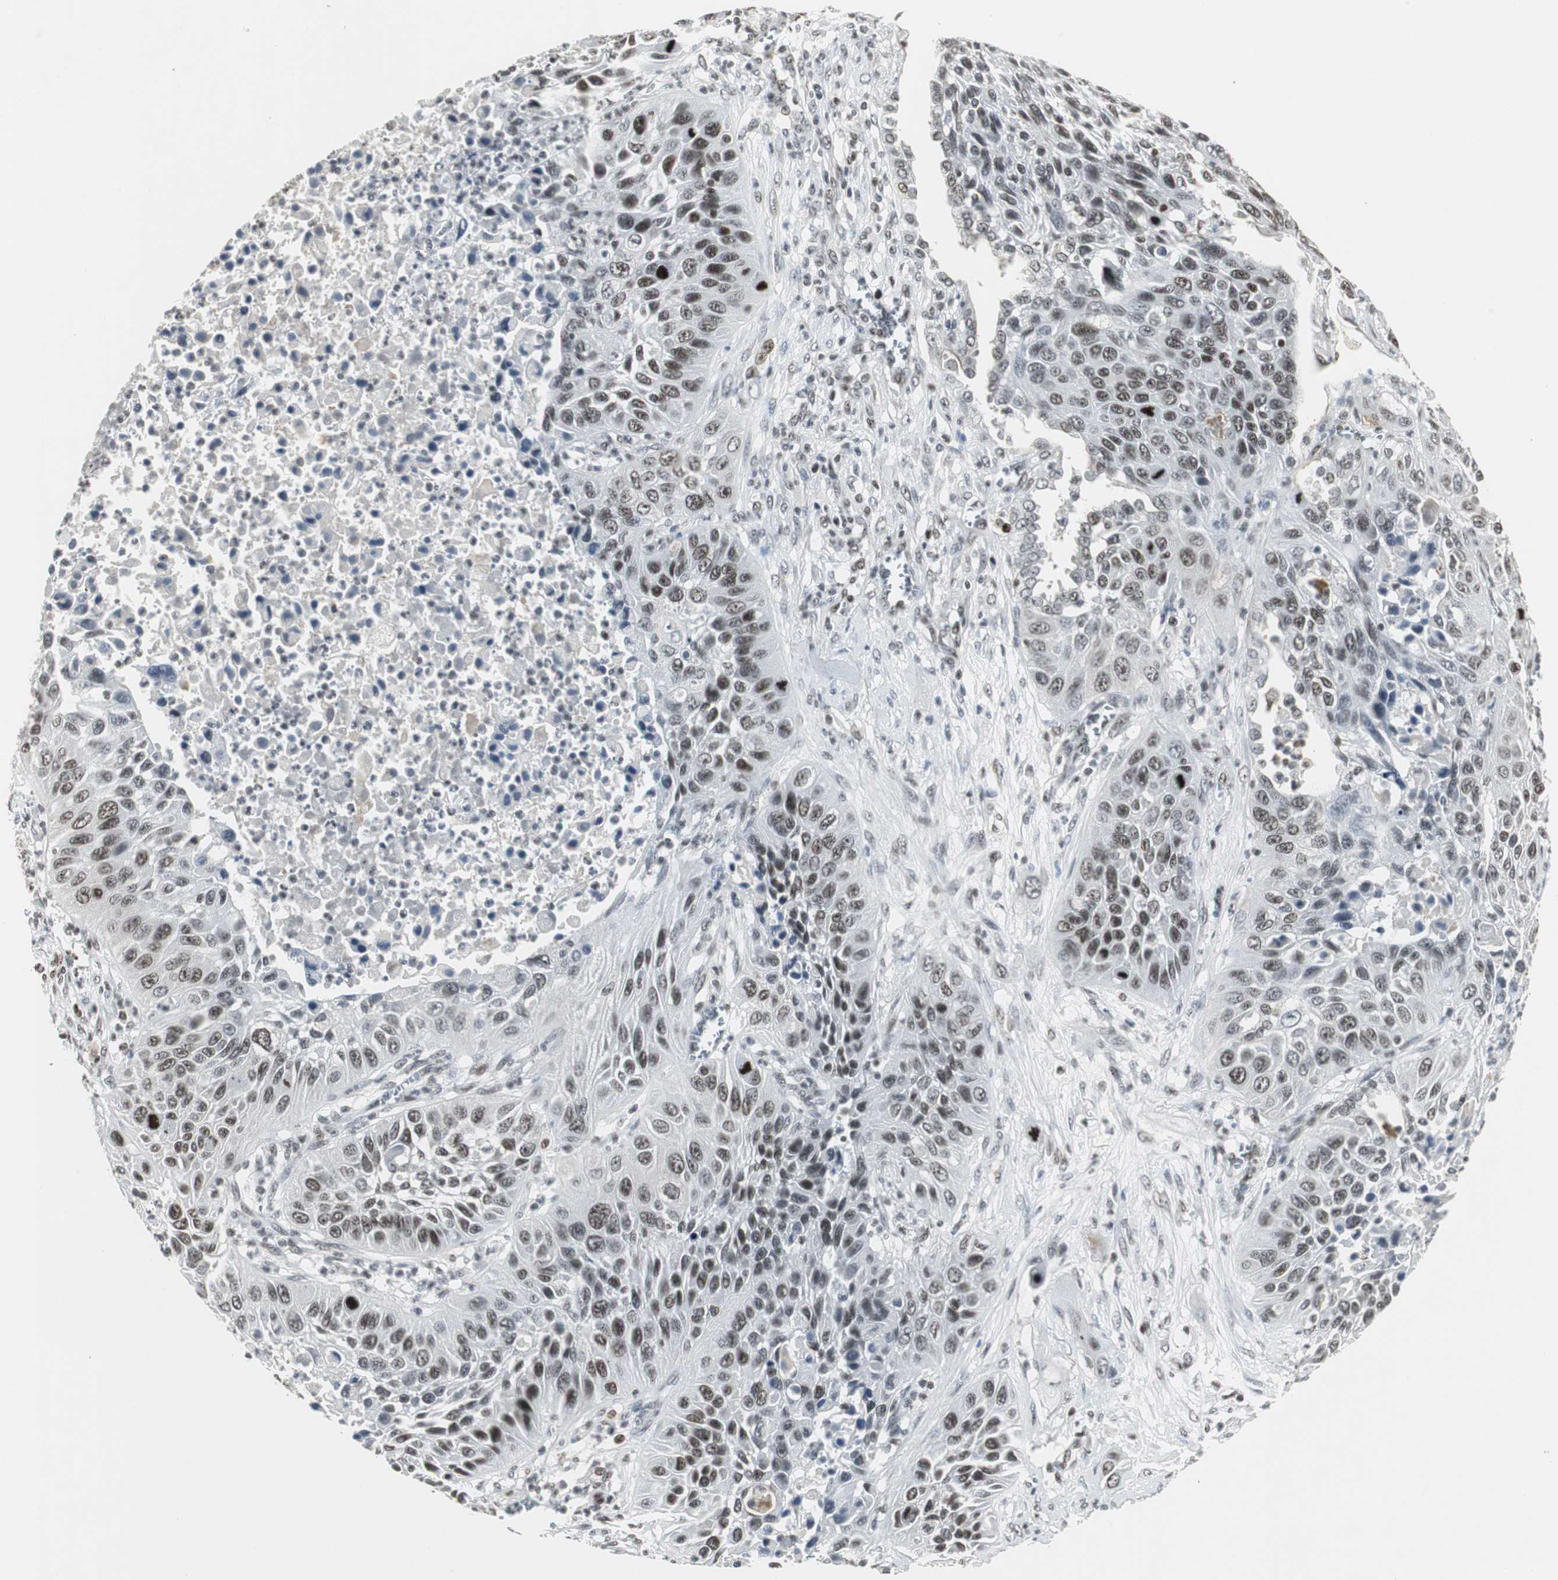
{"staining": {"intensity": "weak", "quantity": ">75%", "location": "nuclear"}, "tissue": "lung cancer", "cell_type": "Tumor cells", "image_type": "cancer", "snomed": [{"axis": "morphology", "description": "Squamous cell carcinoma, NOS"}, {"axis": "topography", "description": "Lung"}], "caption": "Immunohistochemistry image of human lung cancer stained for a protein (brown), which shows low levels of weak nuclear staining in about >75% of tumor cells.", "gene": "MPG", "patient": {"sex": "female", "age": 76}}